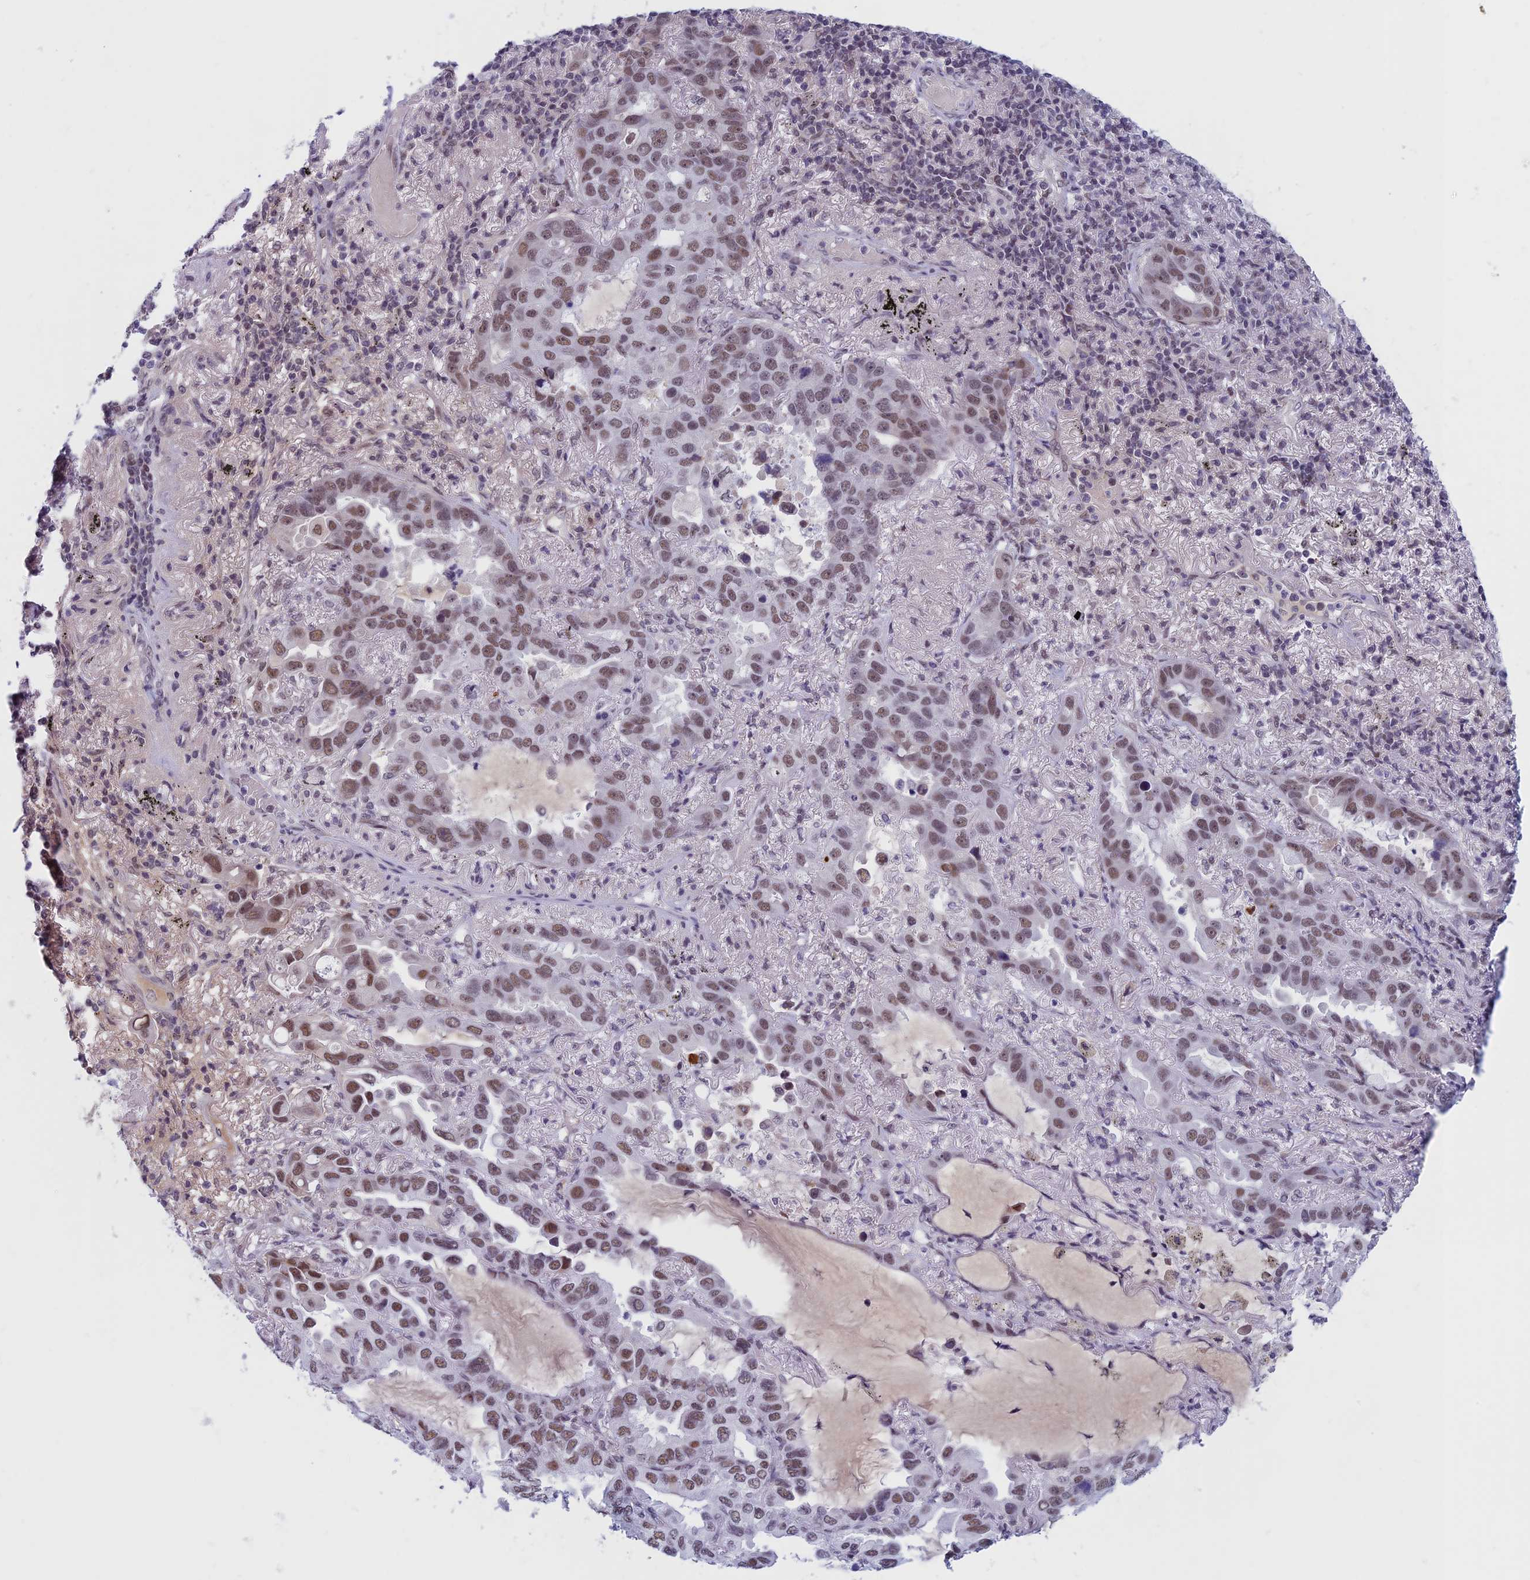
{"staining": {"intensity": "moderate", "quantity": ">75%", "location": "nuclear"}, "tissue": "lung cancer", "cell_type": "Tumor cells", "image_type": "cancer", "snomed": [{"axis": "morphology", "description": "Adenocarcinoma, NOS"}, {"axis": "topography", "description": "Lung"}], "caption": "Protein staining by IHC reveals moderate nuclear expression in about >75% of tumor cells in adenocarcinoma (lung). The staining was performed using DAB to visualize the protein expression in brown, while the nuclei were stained in blue with hematoxylin (Magnification: 20x).", "gene": "ASH2L", "patient": {"sex": "male", "age": 64}}